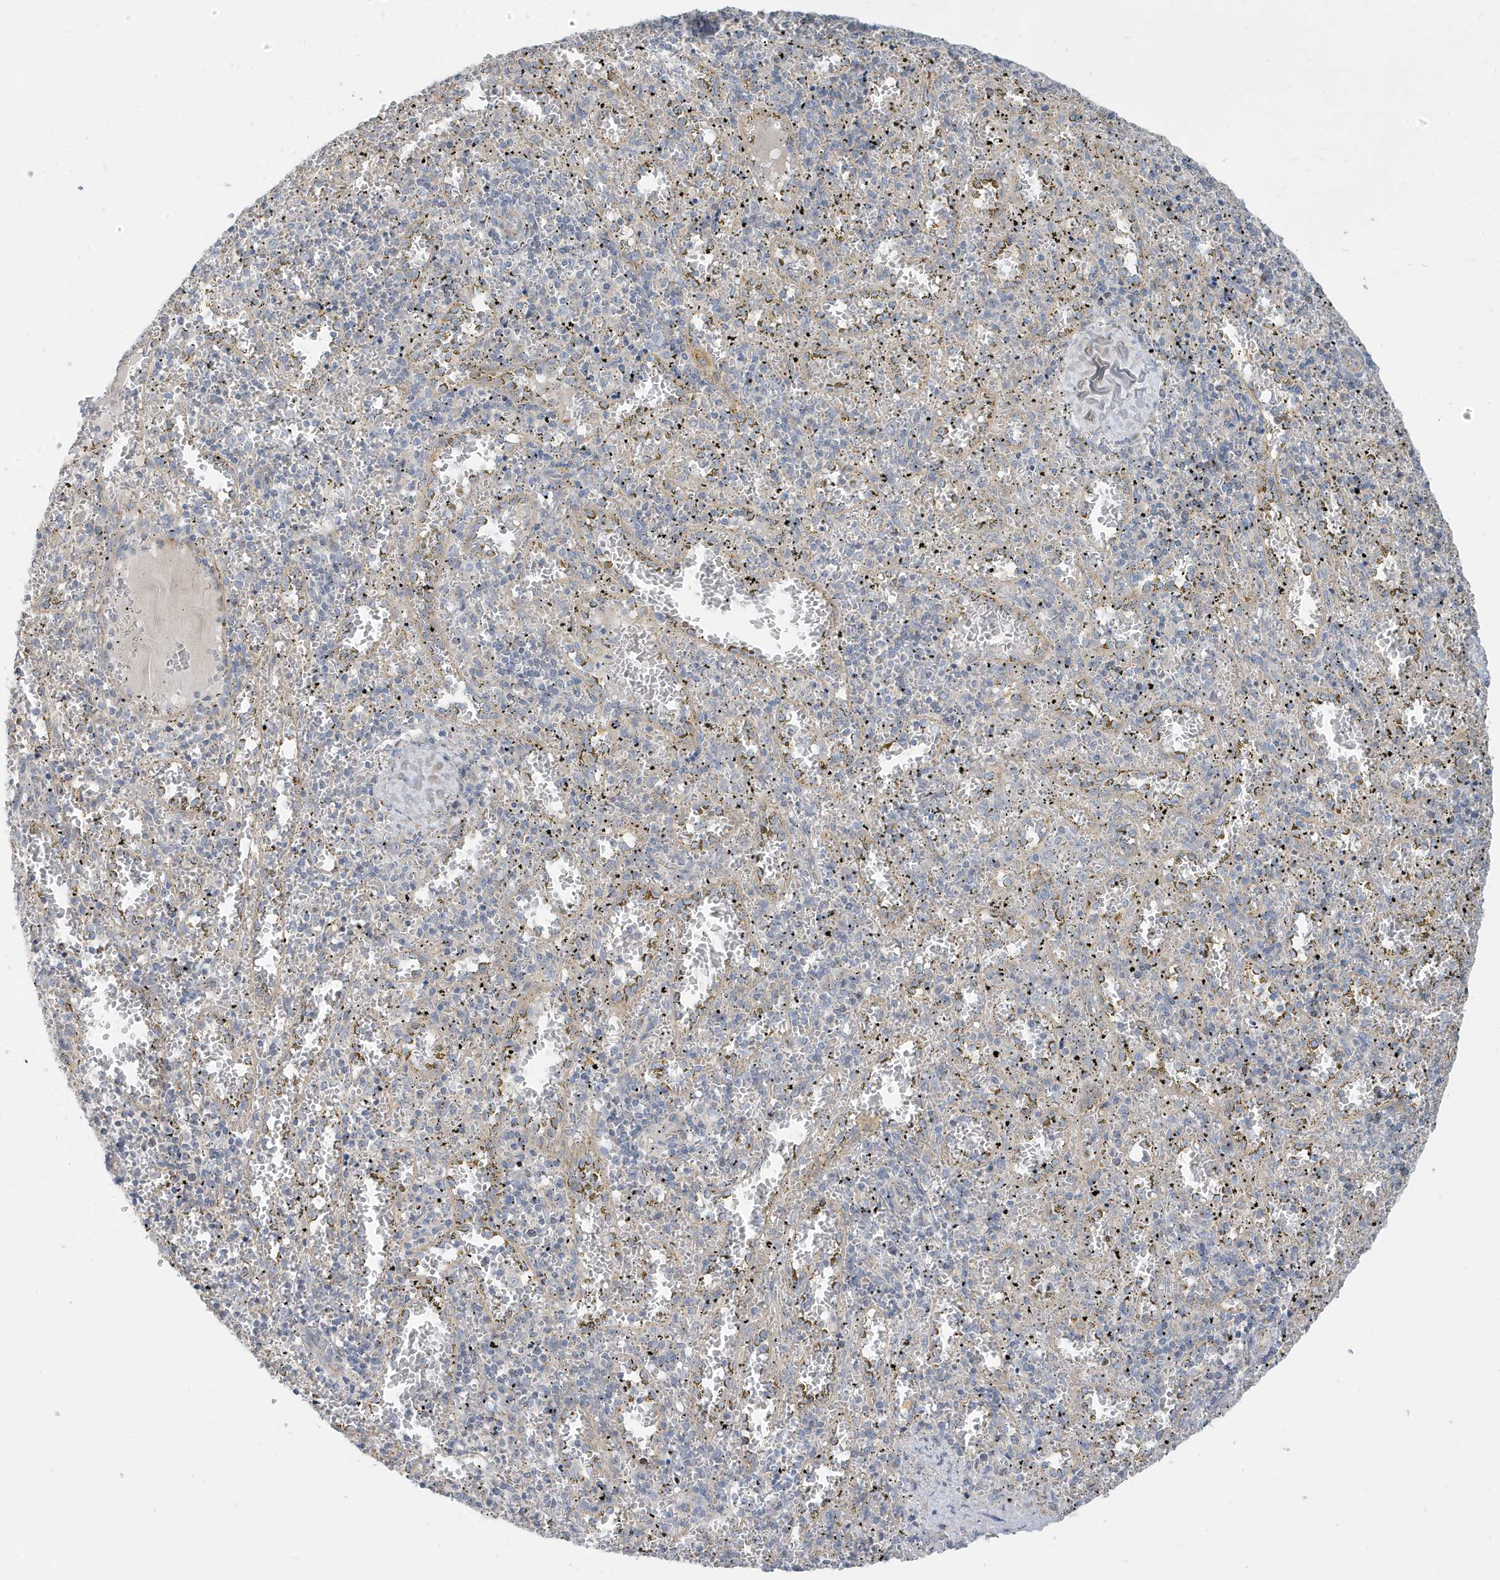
{"staining": {"intensity": "negative", "quantity": "none", "location": "none"}, "tissue": "spleen", "cell_type": "Cells in red pulp", "image_type": "normal", "snomed": [{"axis": "morphology", "description": "Normal tissue, NOS"}, {"axis": "topography", "description": "Spleen"}], "caption": "Immunohistochemistry histopathology image of unremarkable spleen: human spleen stained with DAB reveals no significant protein staining in cells in red pulp.", "gene": "ATP13A5", "patient": {"sex": "male", "age": 11}}